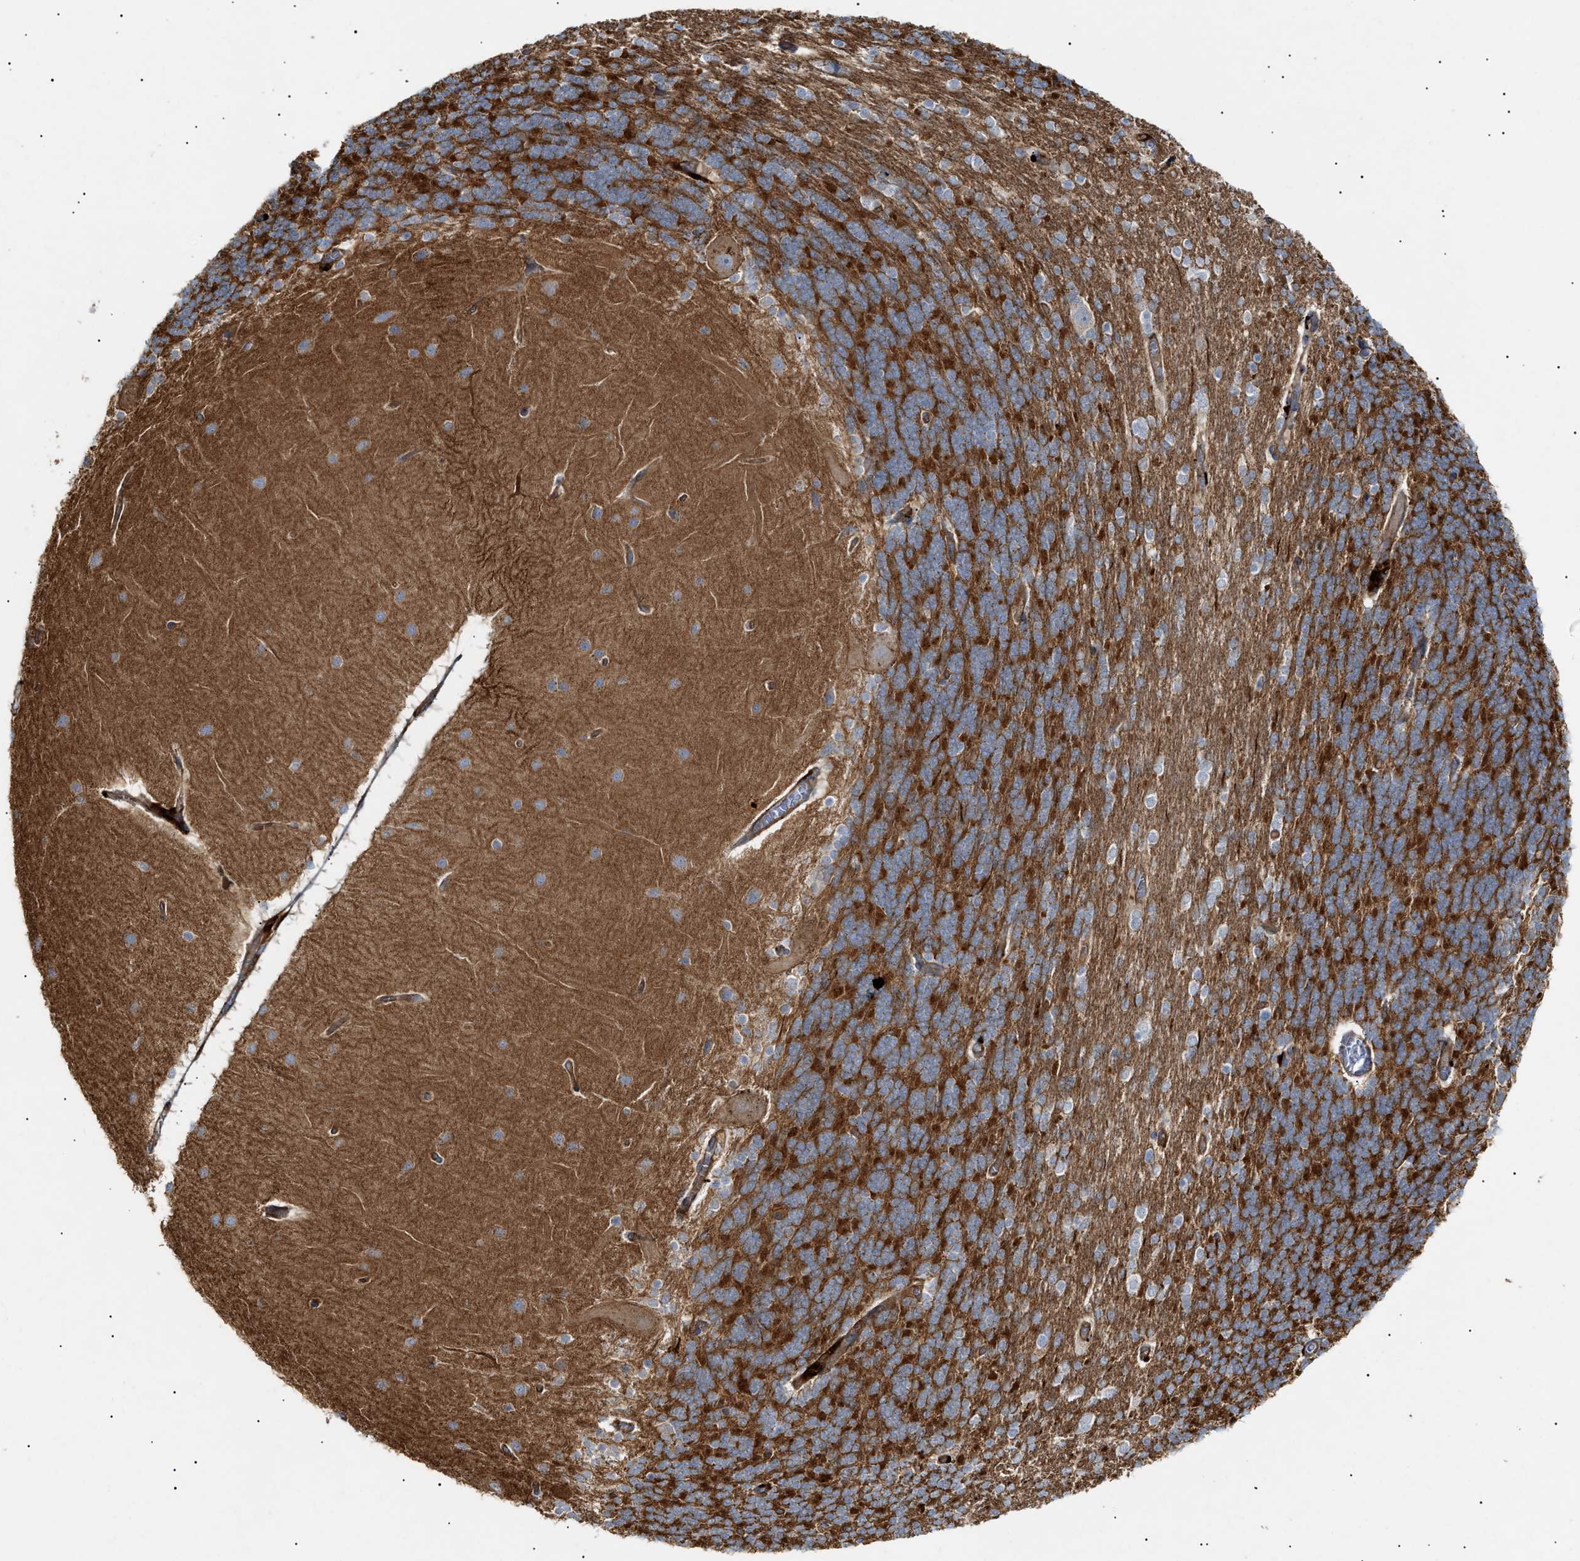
{"staining": {"intensity": "strong", "quantity": "25%-75%", "location": "cytoplasmic/membranous"}, "tissue": "cerebellum", "cell_type": "Cells in granular layer", "image_type": "normal", "snomed": [{"axis": "morphology", "description": "Normal tissue, NOS"}, {"axis": "topography", "description": "Cerebellum"}], "caption": "Strong cytoplasmic/membranous positivity is present in about 25%-75% of cells in granular layer in normal cerebellum. (Stains: DAB in brown, nuclei in blue, Microscopy: brightfield microscopy at high magnification).", "gene": "ZFHX2", "patient": {"sex": "female", "age": 54}}